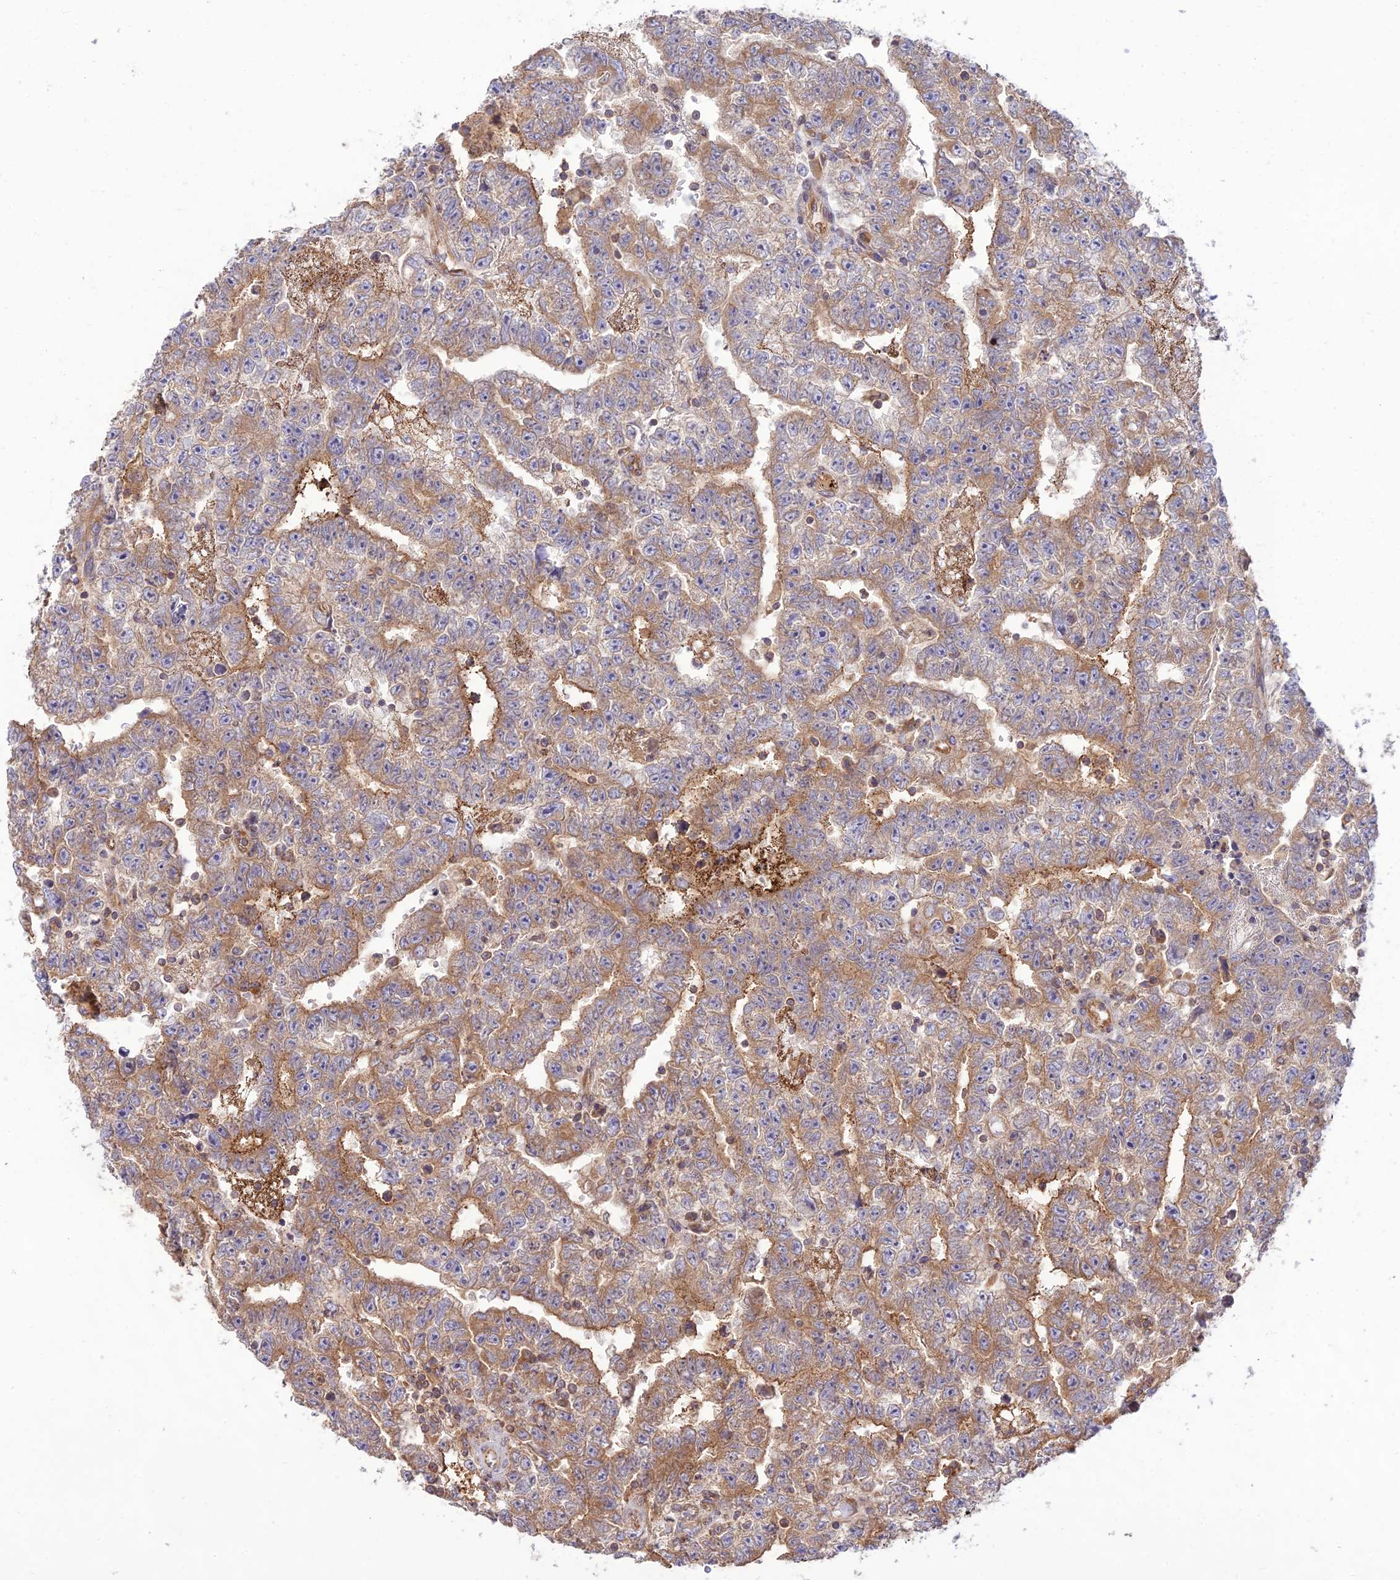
{"staining": {"intensity": "moderate", "quantity": "25%-75%", "location": "cytoplasmic/membranous"}, "tissue": "testis cancer", "cell_type": "Tumor cells", "image_type": "cancer", "snomed": [{"axis": "morphology", "description": "Carcinoma, Embryonal, NOS"}, {"axis": "topography", "description": "Testis"}], "caption": "IHC of human embryonal carcinoma (testis) demonstrates medium levels of moderate cytoplasmic/membranous staining in approximately 25%-75% of tumor cells.", "gene": "TMEM259", "patient": {"sex": "male", "age": 25}}